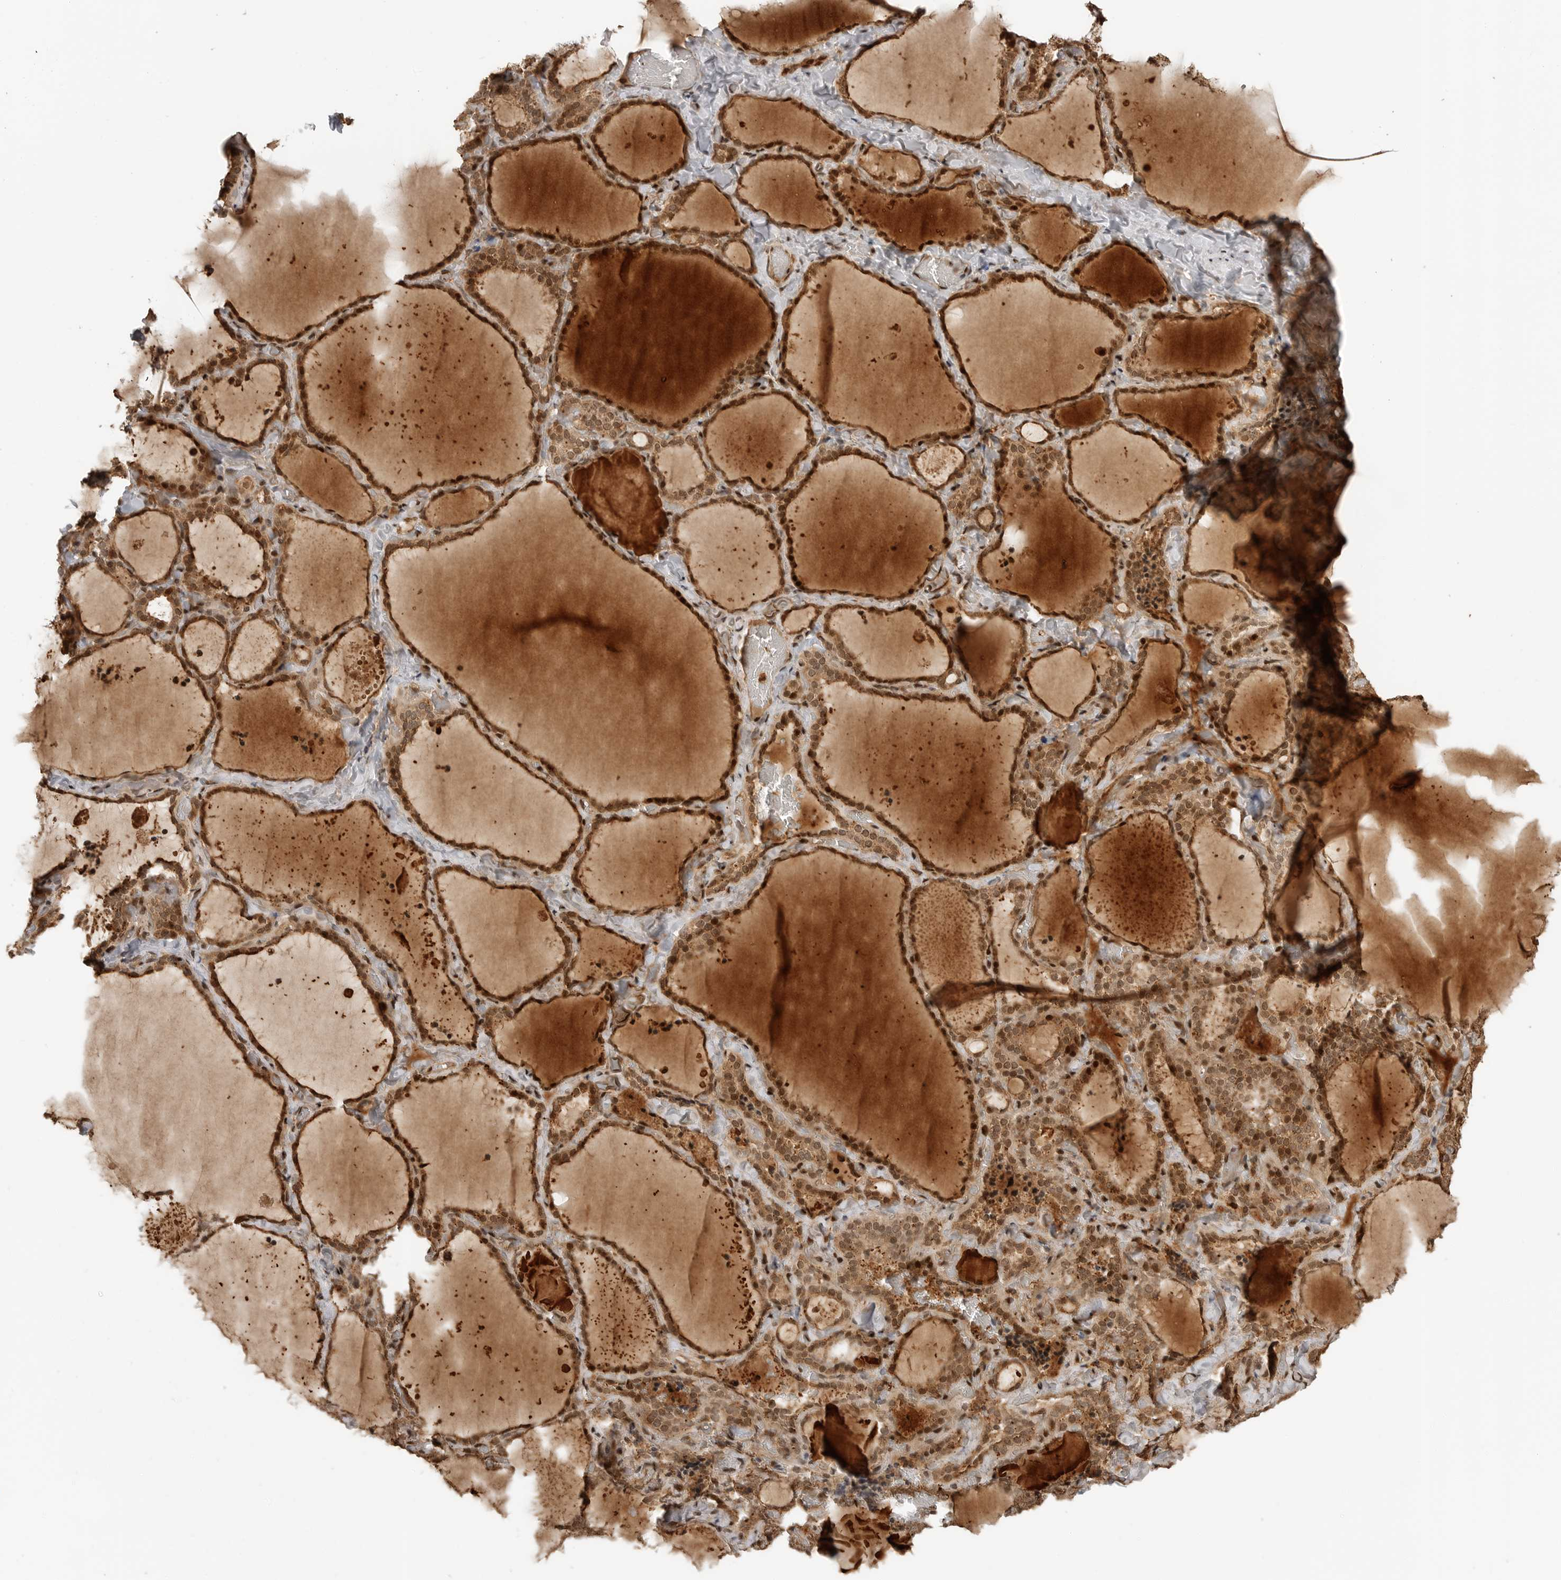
{"staining": {"intensity": "strong", "quantity": ">75%", "location": "cytoplasmic/membranous,nuclear"}, "tissue": "thyroid gland", "cell_type": "Glandular cells", "image_type": "normal", "snomed": [{"axis": "morphology", "description": "Normal tissue, NOS"}, {"axis": "topography", "description": "Thyroid gland"}], "caption": "Protein expression analysis of normal thyroid gland reveals strong cytoplasmic/membranous,nuclear staining in approximately >75% of glandular cells.", "gene": "BMP2K", "patient": {"sex": "female", "age": 22}}